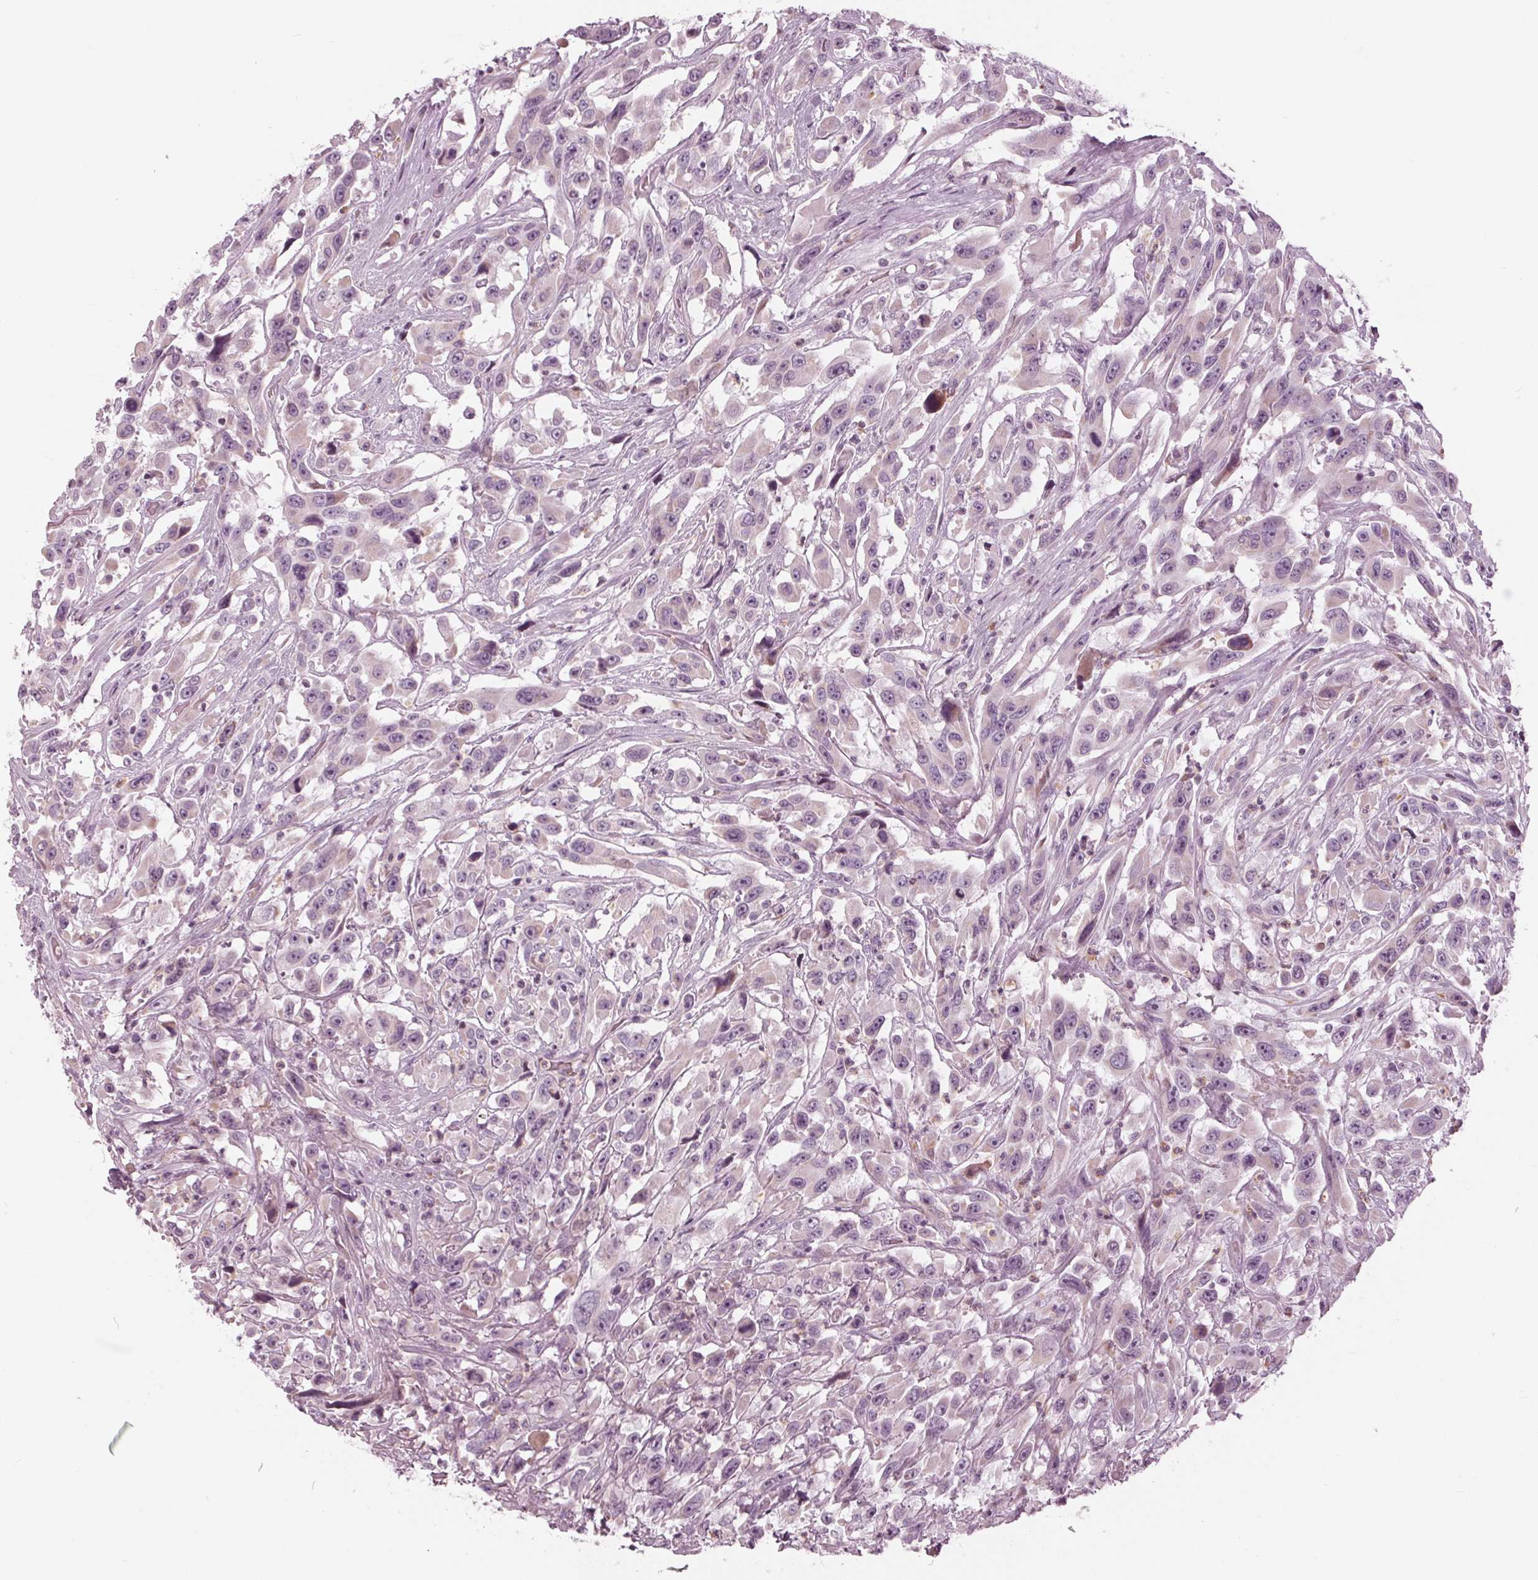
{"staining": {"intensity": "weak", "quantity": "25%-75%", "location": "cytoplasmic/membranous"}, "tissue": "urothelial cancer", "cell_type": "Tumor cells", "image_type": "cancer", "snomed": [{"axis": "morphology", "description": "Urothelial carcinoma, High grade"}, {"axis": "topography", "description": "Urinary bladder"}], "caption": "Protein expression analysis of human urothelial carcinoma (high-grade) reveals weak cytoplasmic/membranous expression in about 25%-75% of tumor cells.", "gene": "CLN6", "patient": {"sex": "male", "age": 53}}